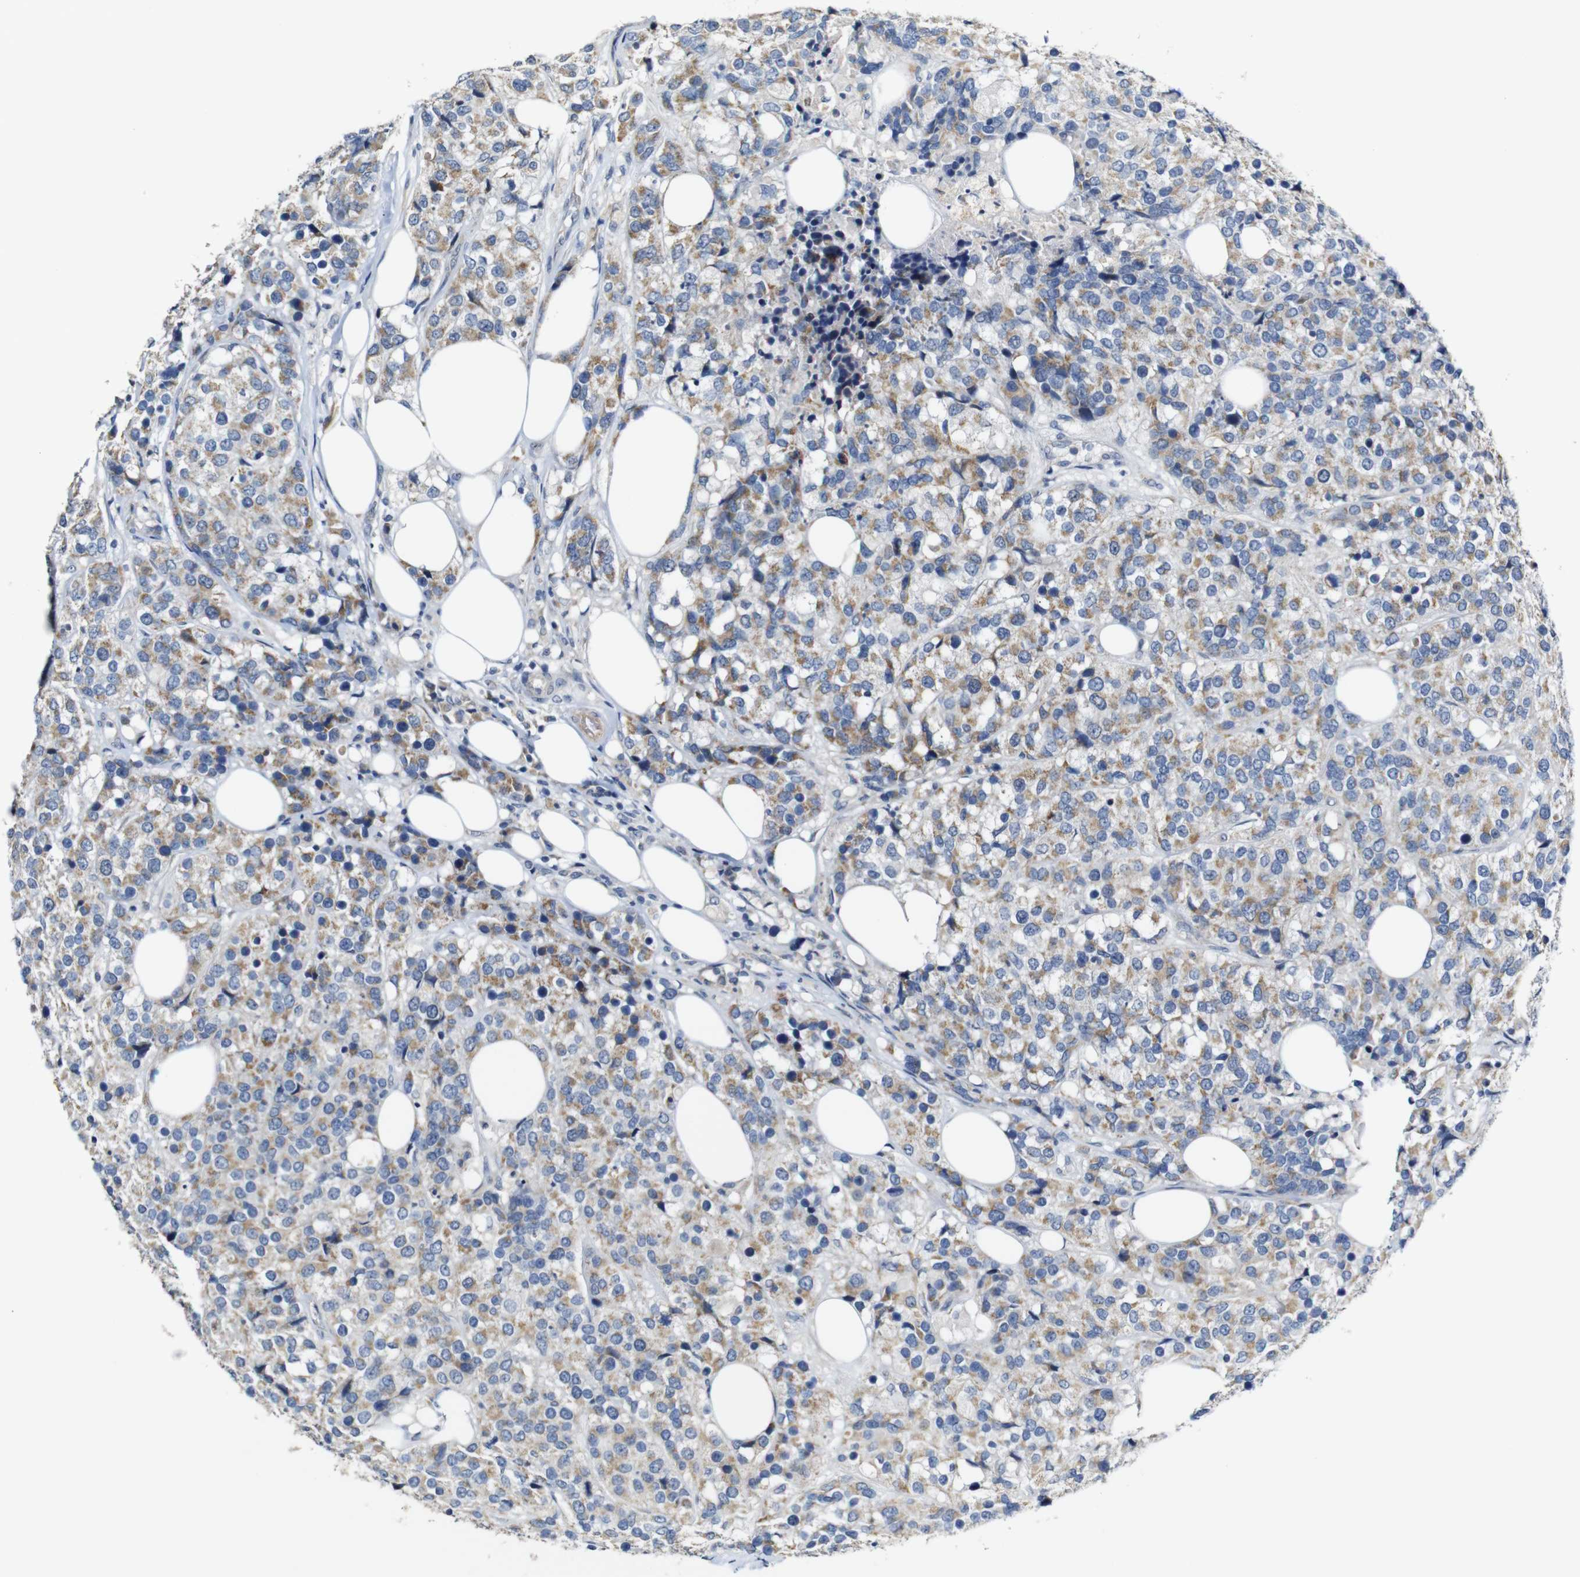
{"staining": {"intensity": "moderate", "quantity": ">75%", "location": "cytoplasmic/membranous"}, "tissue": "breast cancer", "cell_type": "Tumor cells", "image_type": "cancer", "snomed": [{"axis": "morphology", "description": "Lobular carcinoma"}, {"axis": "topography", "description": "Breast"}], "caption": "A medium amount of moderate cytoplasmic/membranous staining is identified in approximately >75% of tumor cells in breast lobular carcinoma tissue. (DAB IHC with brightfield microscopy, high magnification).", "gene": "TBC1D32", "patient": {"sex": "female", "age": 59}}